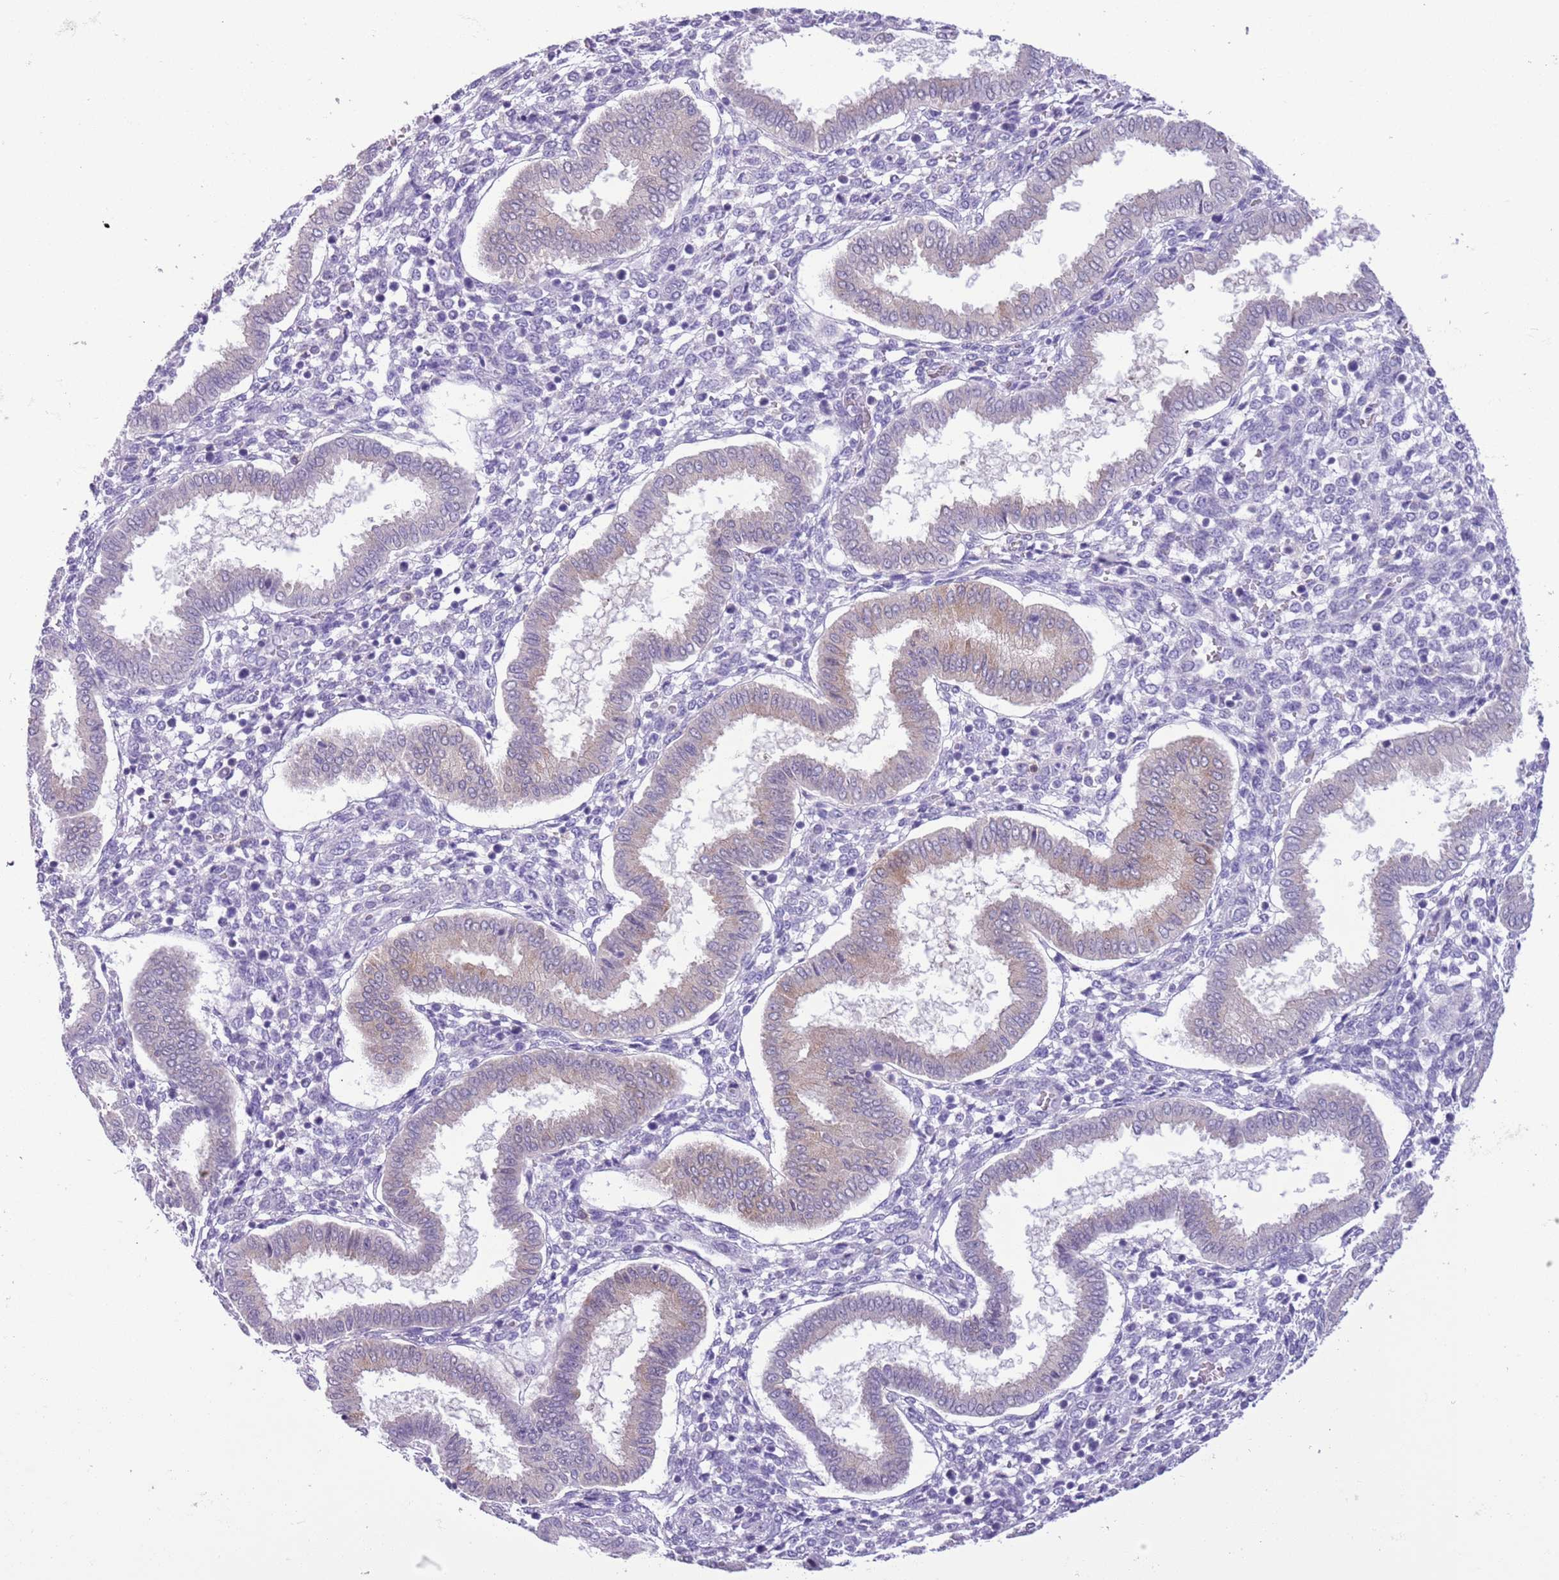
{"staining": {"intensity": "negative", "quantity": "none", "location": "none"}, "tissue": "endometrium", "cell_type": "Cells in endometrial stroma", "image_type": "normal", "snomed": [{"axis": "morphology", "description": "Normal tissue, NOS"}, {"axis": "topography", "description": "Endometrium"}], "caption": "A histopathology image of endometrium stained for a protein reveals no brown staining in cells in endometrial stroma.", "gene": "PFKFB2", "patient": {"sex": "female", "age": 24}}